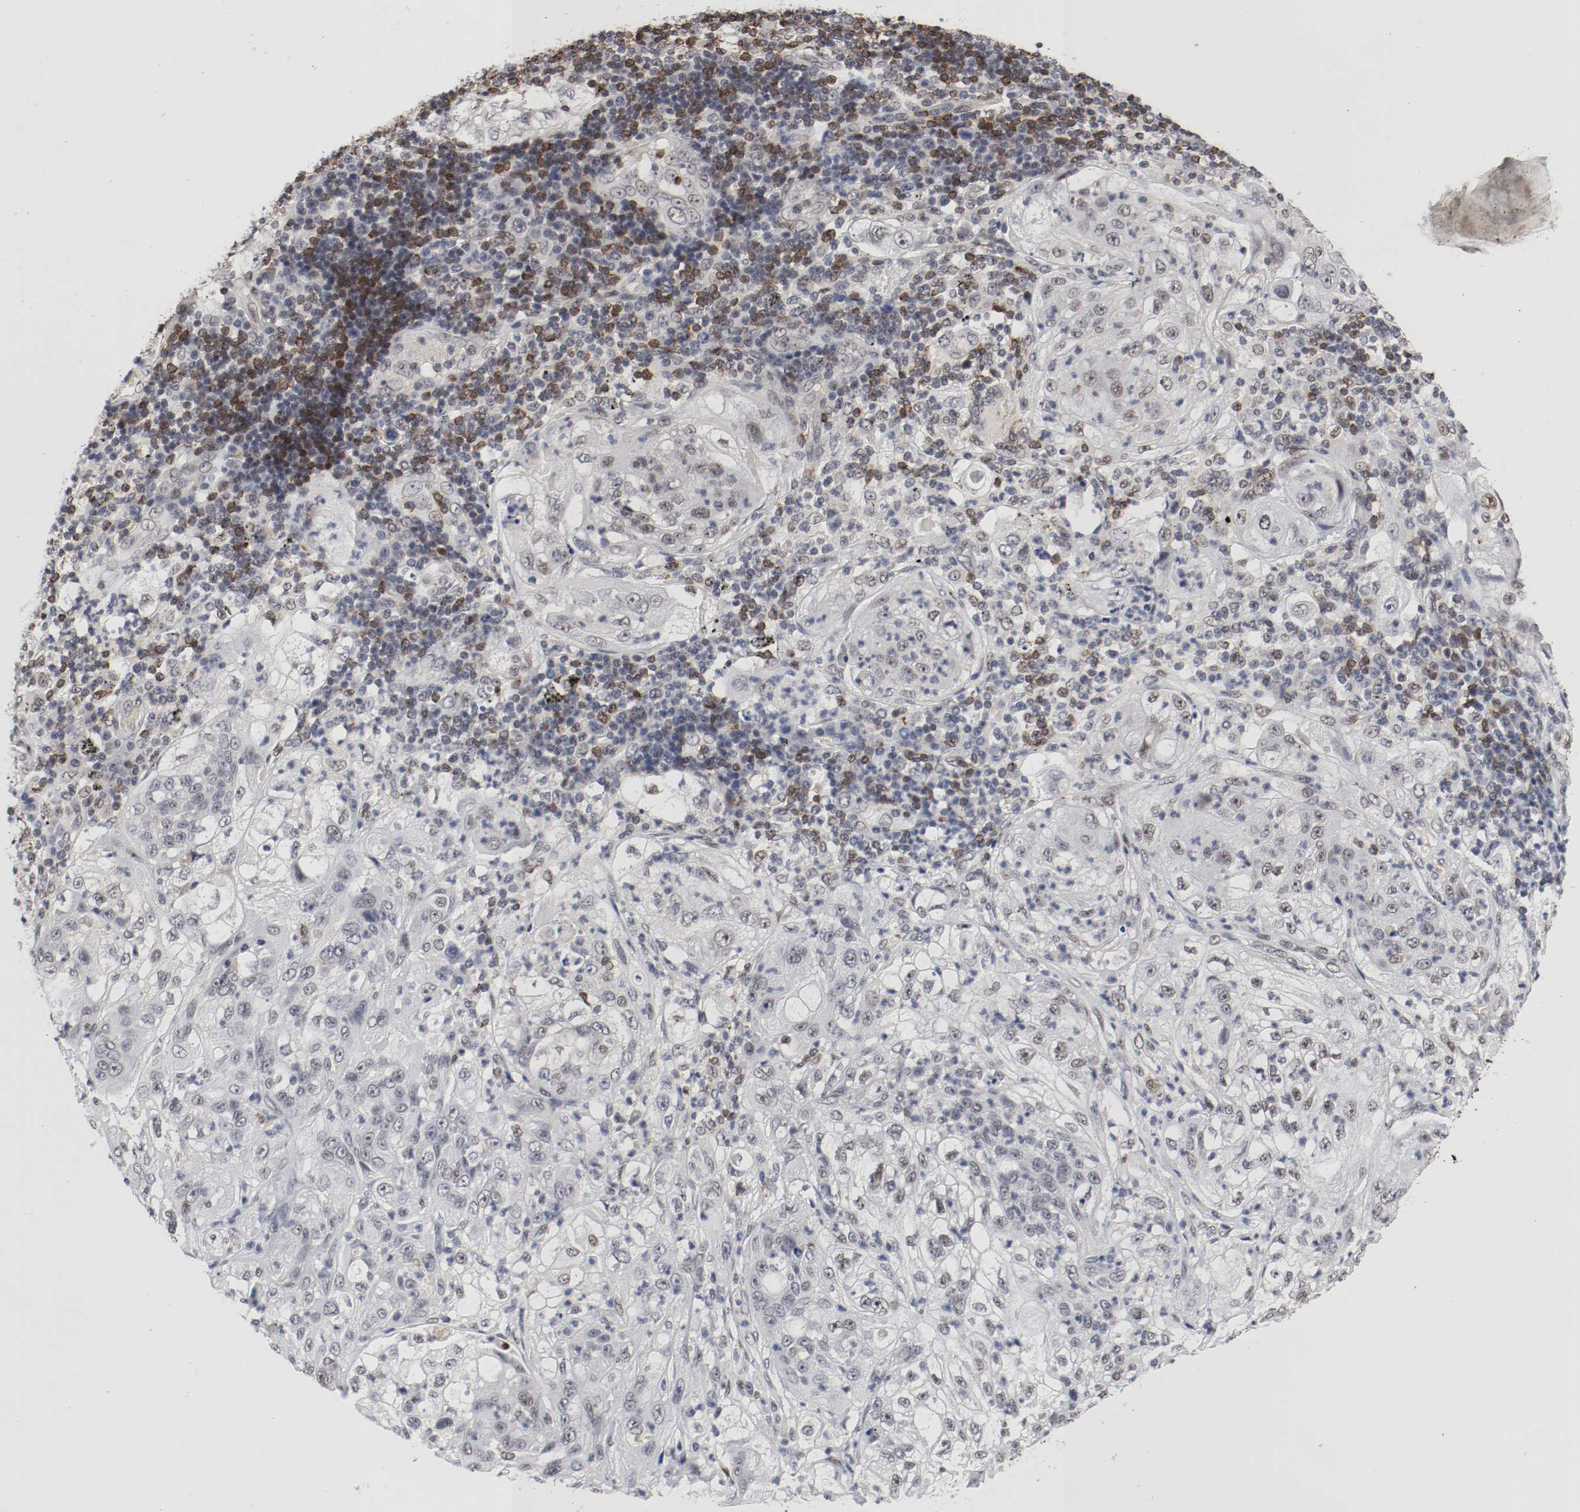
{"staining": {"intensity": "weak", "quantity": "<25%", "location": "nuclear"}, "tissue": "lung cancer", "cell_type": "Tumor cells", "image_type": "cancer", "snomed": [{"axis": "morphology", "description": "Inflammation, NOS"}, {"axis": "morphology", "description": "Squamous cell carcinoma, NOS"}, {"axis": "topography", "description": "Lymph node"}, {"axis": "topography", "description": "Soft tissue"}, {"axis": "topography", "description": "Lung"}], "caption": "This is a histopathology image of IHC staining of lung squamous cell carcinoma, which shows no positivity in tumor cells.", "gene": "JUND", "patient": {"sex": "male", "age": 66}}